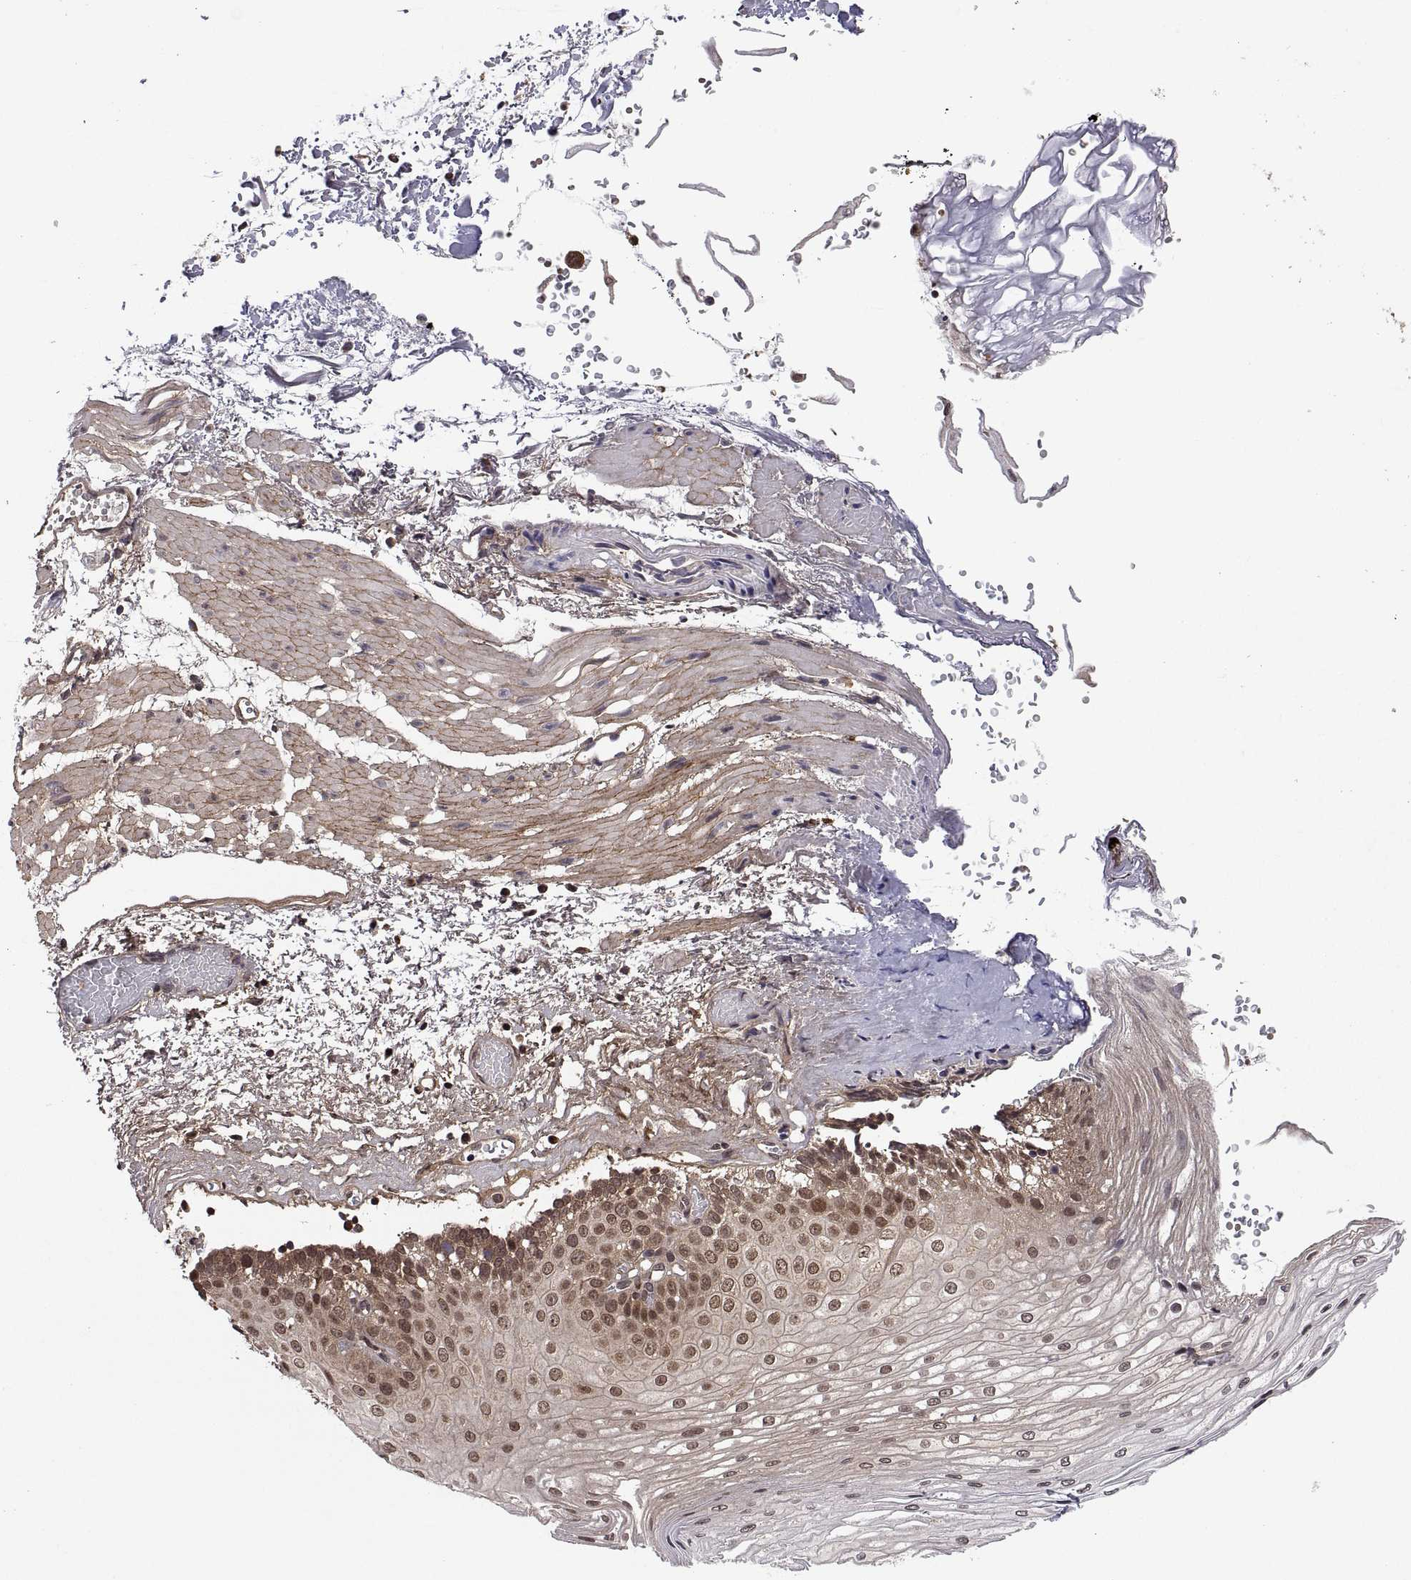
{"staining": {"intensity": "moderate", "quantity": ">75%", "location": "nuclear"}, "tissue": "esophagus", "cell_type": "Squamous epithelial cells", "image_type": "normal", "snomed": [{"axis": "morphology", "description": "Normal tissue, NOS"}, {"axis": "topography", "description": "Esophagus"}], "caption": "IHC (DAB) staining of normal esophagus displays moderate nuclear protein expression in about >75% of squamous epithelial cells. The staining was performed using DAB to visualize the protein expression in brown, while the nuclei were stained in blue with hematoxylin (Magnification: 20x).", "gene": "ZNRF2", "patient": {"sex": "female", "age": 62}}